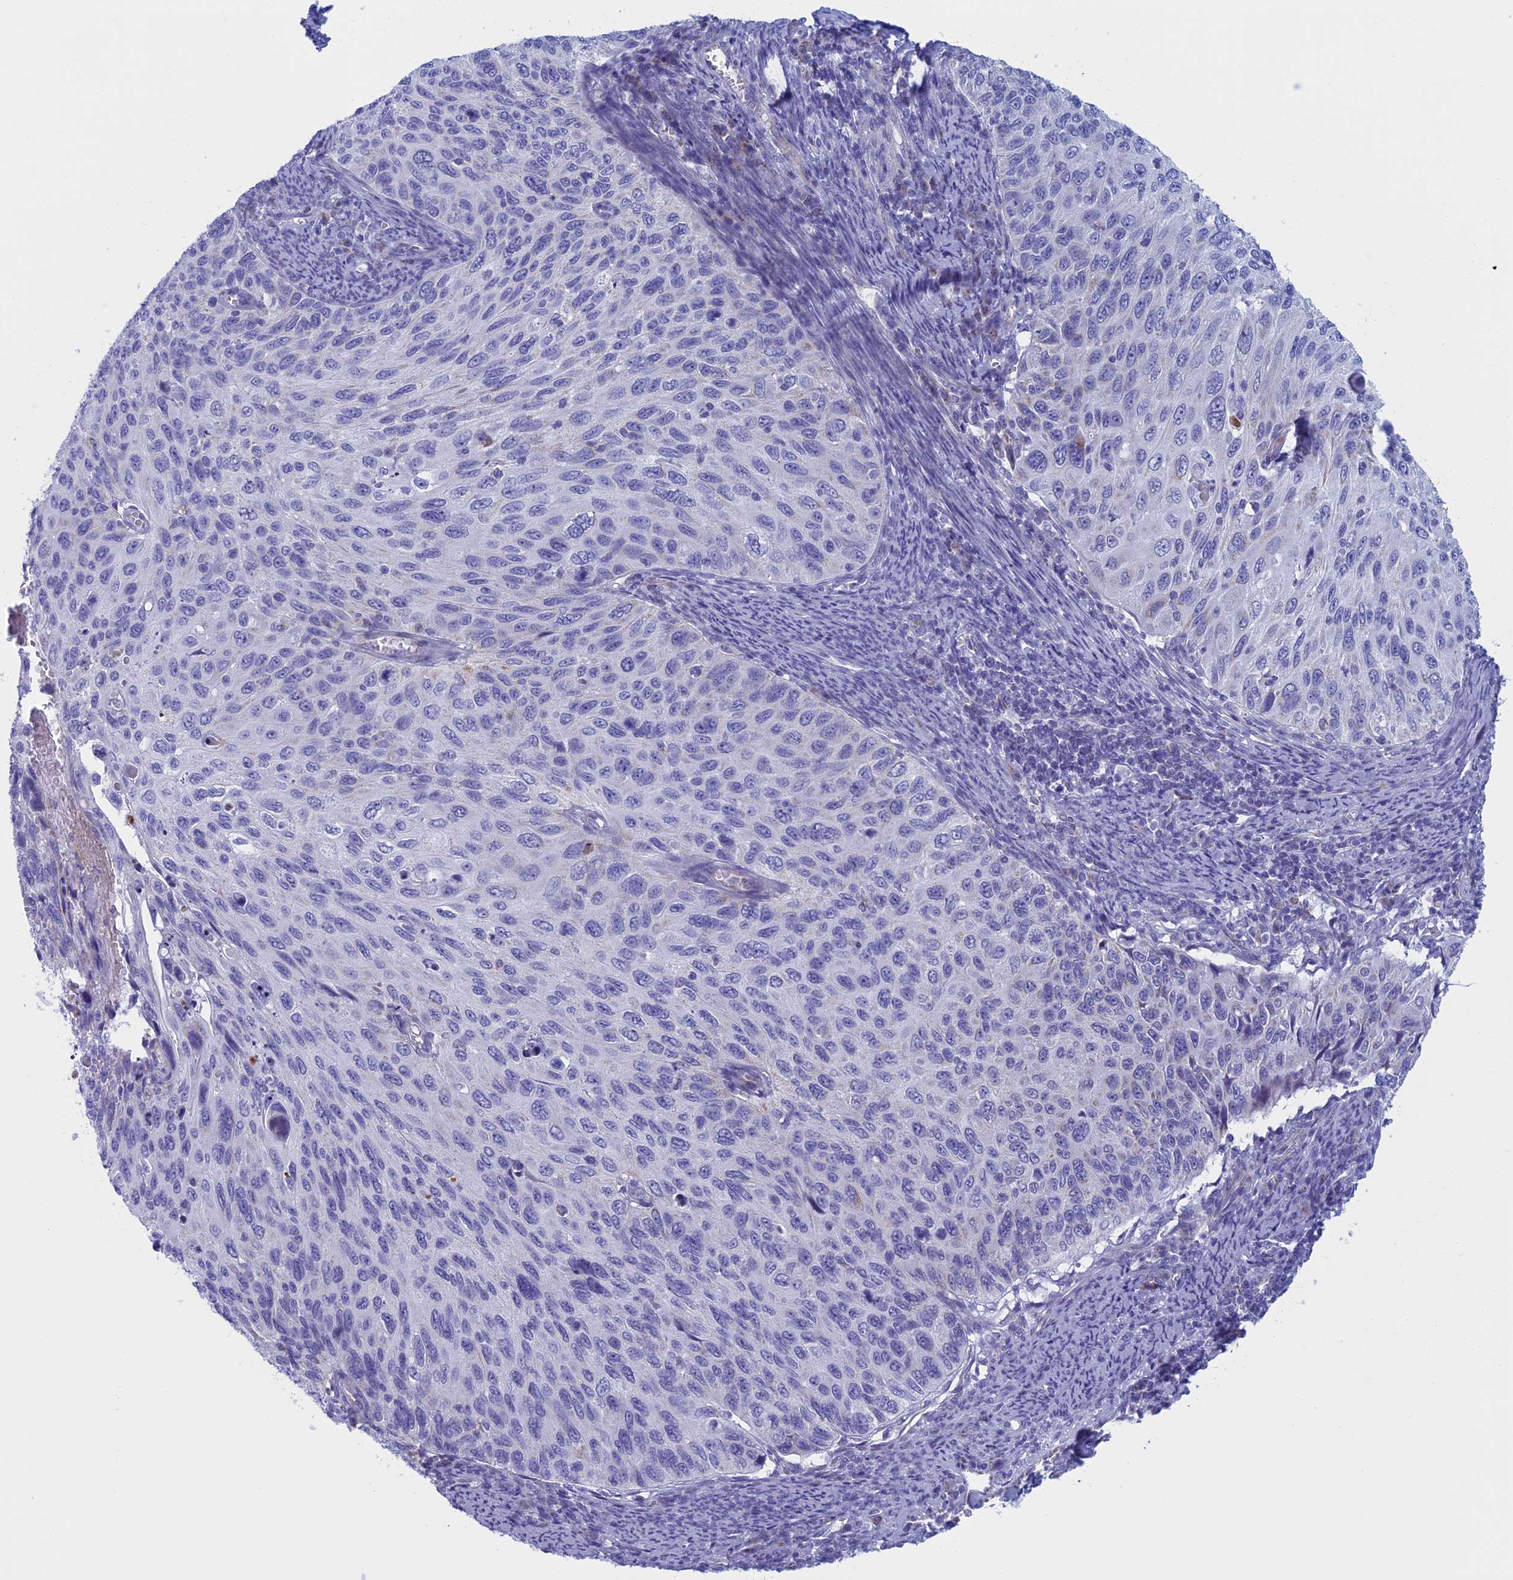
{"staining": {"intensity": "negative", "quantity": "none", "location": "none"}, "tissue": "cervical cancer", "cell_type": "Tumor cells", "image_type": "cancer", "snomed": [{"axis": "morphology", "description": "Squamous cell carcinoma, NOS"}, {"axis": "topography", "description": "Cervix"}], "caption": "IHC histopathology image of neoplastic tissue: squamous cell carcinoma (cervical) stained with DAB reveals no significant protein staining in tumor cells. (Immunohistochemistry (ihc), brightfield microscopy, high magnification).", "gene": "NDUFB9", "patient": {"sex": "female", "age": 70}}